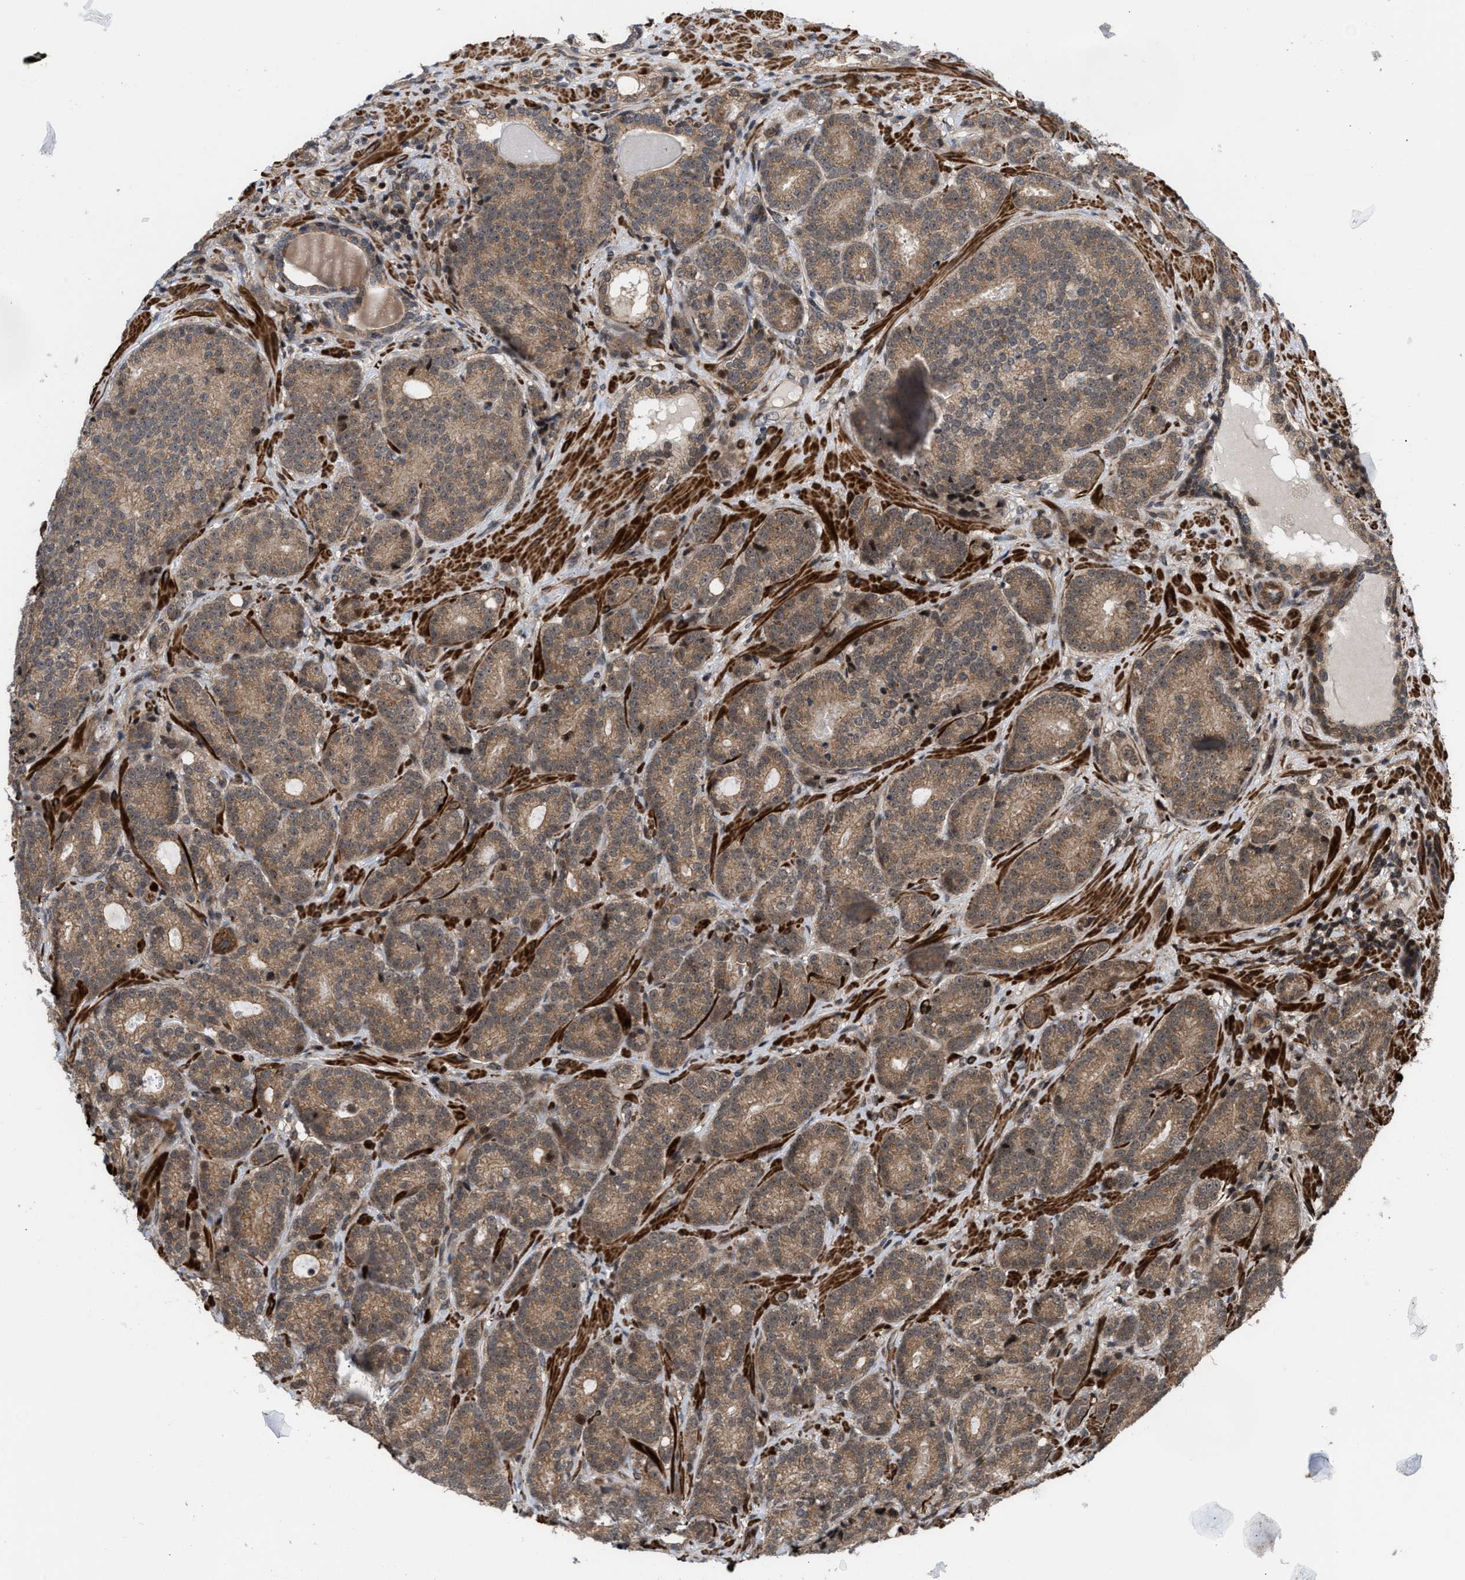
{"staining": {"intensity": "moderate", "quantity": ">75%", "location": "cytoplasmic/membranous"}, "tissue": "prostate cancer", "cell_type": "Tumor cells", "image_type": "cancer", "snomed": [{"axis": "morphology", "description": "Adenocarcinoma, High grade"}, {"axis": "topography", "description": "Prostate"}], "caption": "The photomicrograph demonstrates staining of adenocarcinoma (high-grade) (prostate), revealing moderate cytoplasmic/membranous protein staining (brown color) within tumor cells.", "gene": "STAU2", "patient": {"sex": "male", "age": 61}}